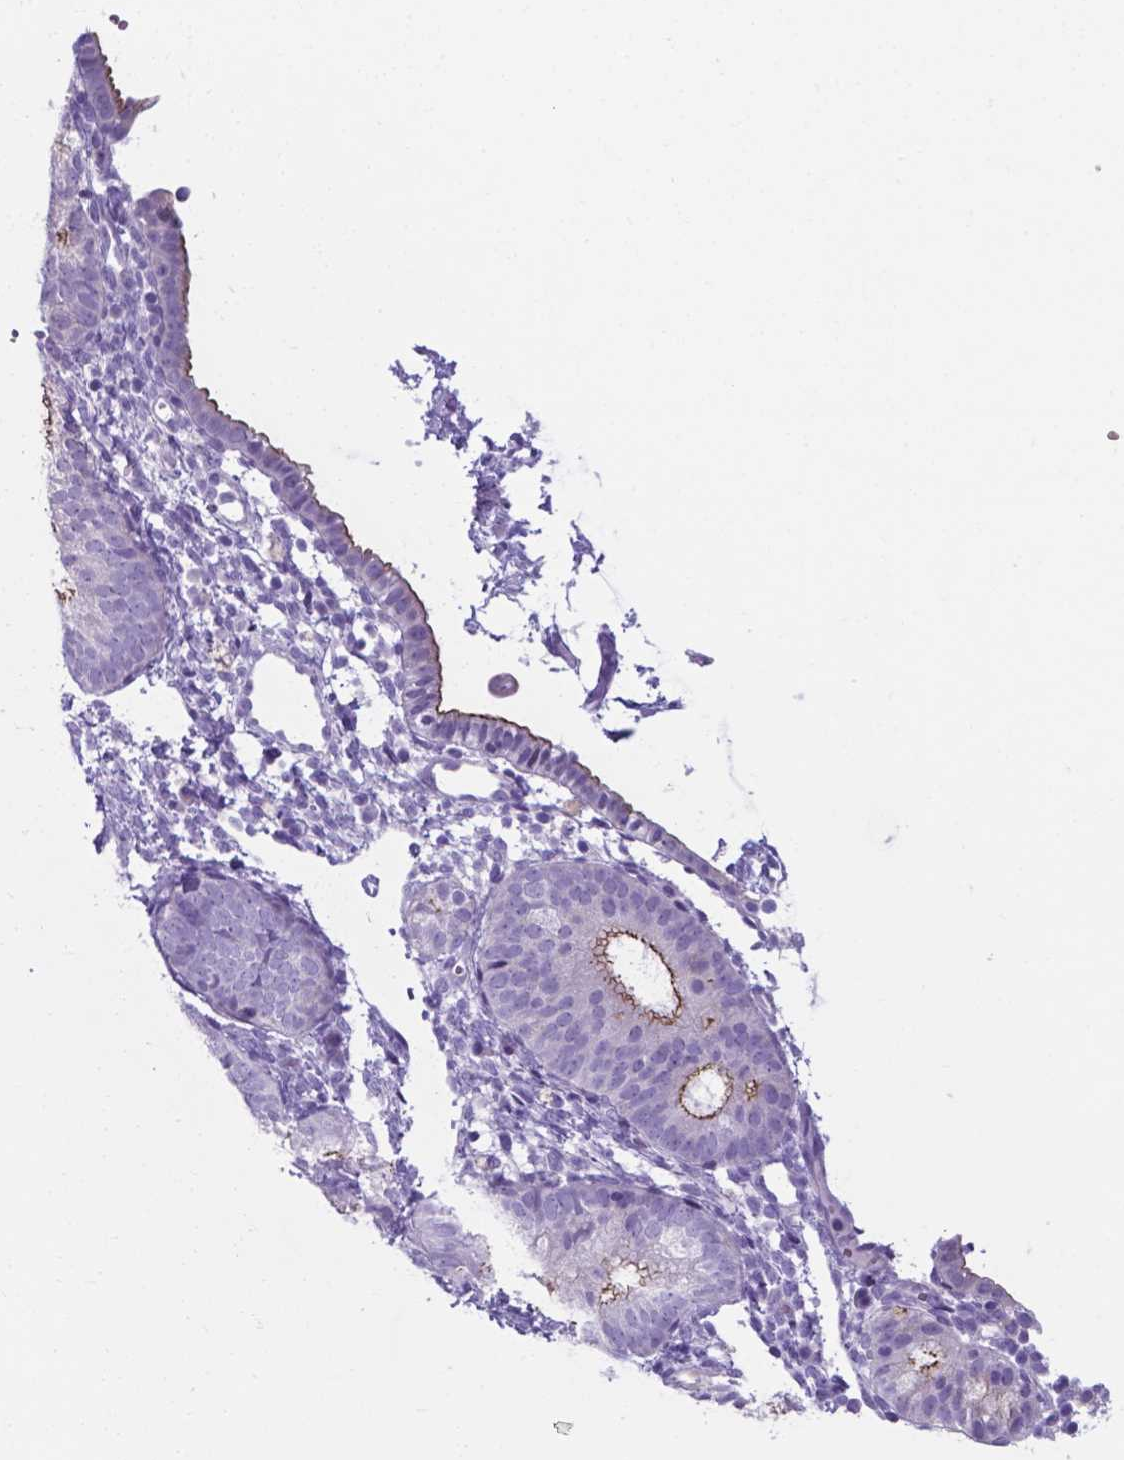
{"staining": {"intensity": "moderate", "quantity": "<25%", "location": "cytoplasmic/membranous"}, "tissue": "endometrial cancer", "cell_type": "Tumor cells", "image_type": "cancer", "snomed": [{"axis": "morphology", "description": "Adenocarcinoma, NOS"}, {"axis": "topography", "description": "Endometrium"}], "caption": "About <25% of tumor cells in endometrial cancer (adenocarcinoma) exhibit moderate cytoplasmic/membranous protein expression as visualized by brown immunohistochemical staining.", "gene": "AP5B1", "patient": {"sex": "female", "age": 81}}